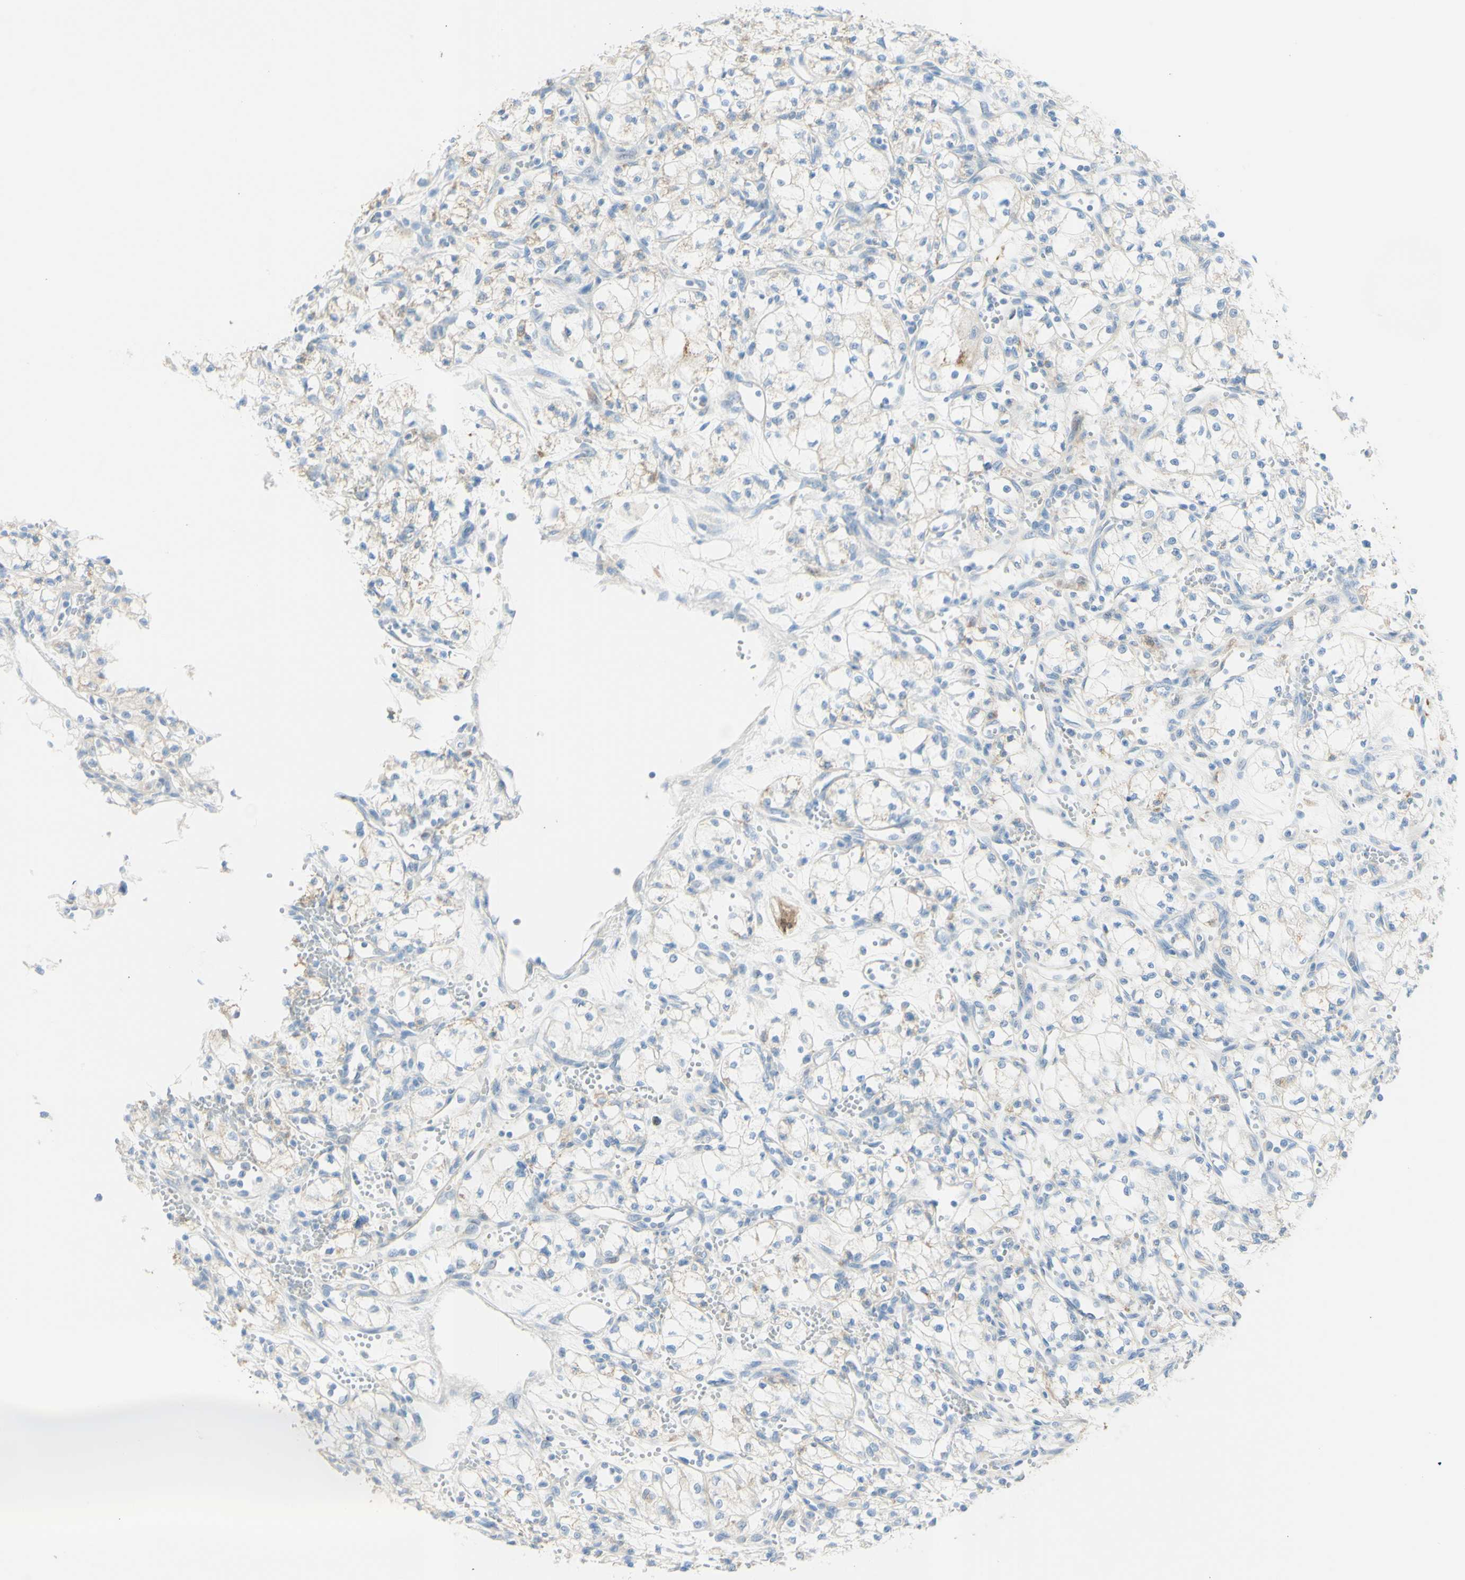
{"staining": {"intensity": "negative", "quantity": "none", "location": "none"}, "tissue": "renal cancer", "cell_type": "Tumor cells", "image_type": "cancer", "snomed": [{"axis": "morphology", "description": "Normal tissue, NOS"}, {"axis": "morphology", "description": "Adenocarcinoma, NOS"}, {"axis": "topography", "description": "Kidney"}], "caption": "Immunohistochemistry (IHC) photomicrograph of human adenocarcinoma (renal) stained for a protein (brown), which exhibits no staining in tumor cells.", "gene": "TSPAN1", "patient": {"sex": "male", "age": 59}}